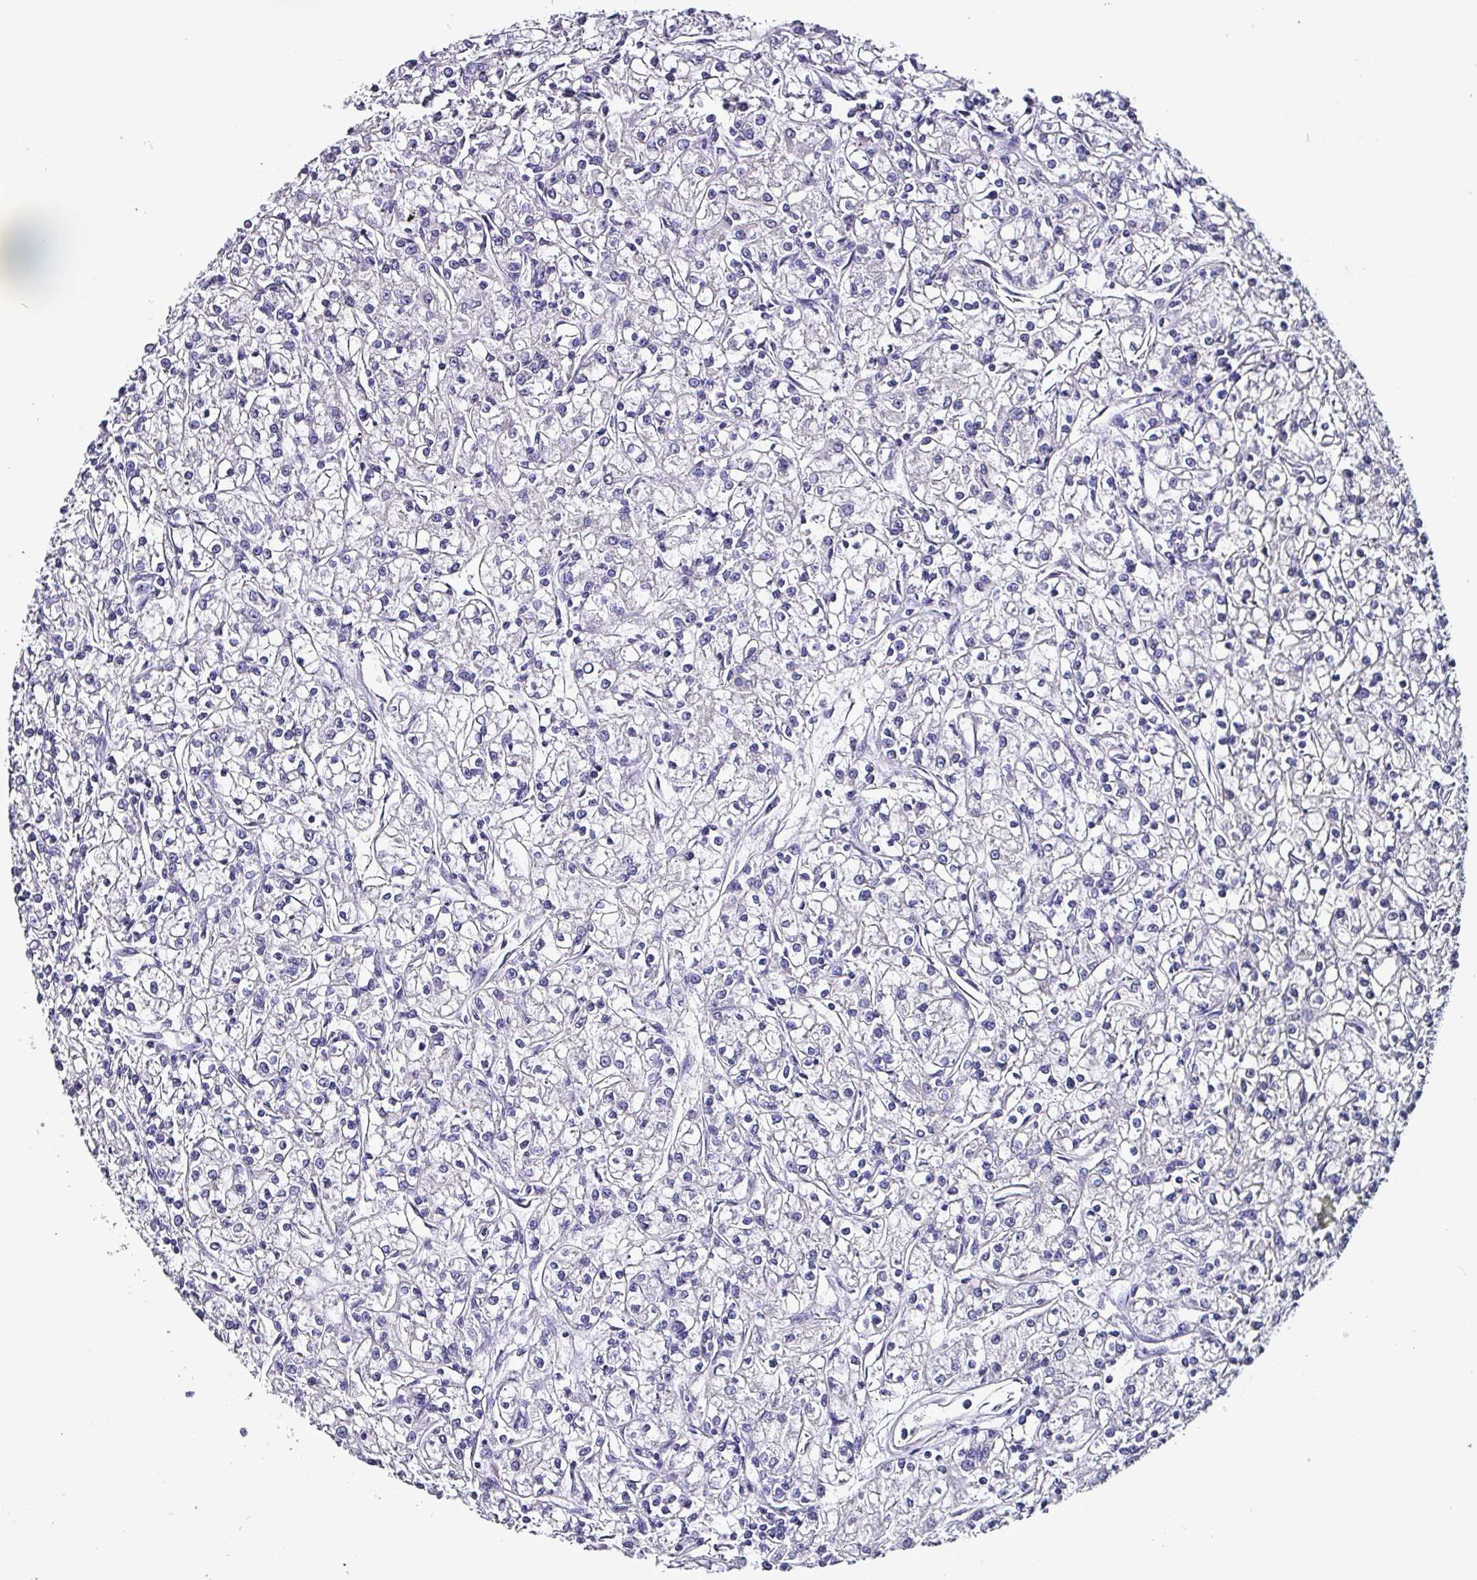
{"staining": {"intensity": "negative", "quantity": "none", "location": "none"}, "tissue": "renal cancer", "cell_type": "Tumor cells", "image_type": "cancer", "snomed": [{"axis": "morphology", "description": "Adenocarcinoma, NOS"}, {"axis": "topography", "description": "Kidney"}], "caption": "Renal cancer stained for a protein using immunohistochemistry (IHC) exhibits no staining tumor cells.", "gene": "KRT6C", "patient": {"sex": "female", "age": 59}}